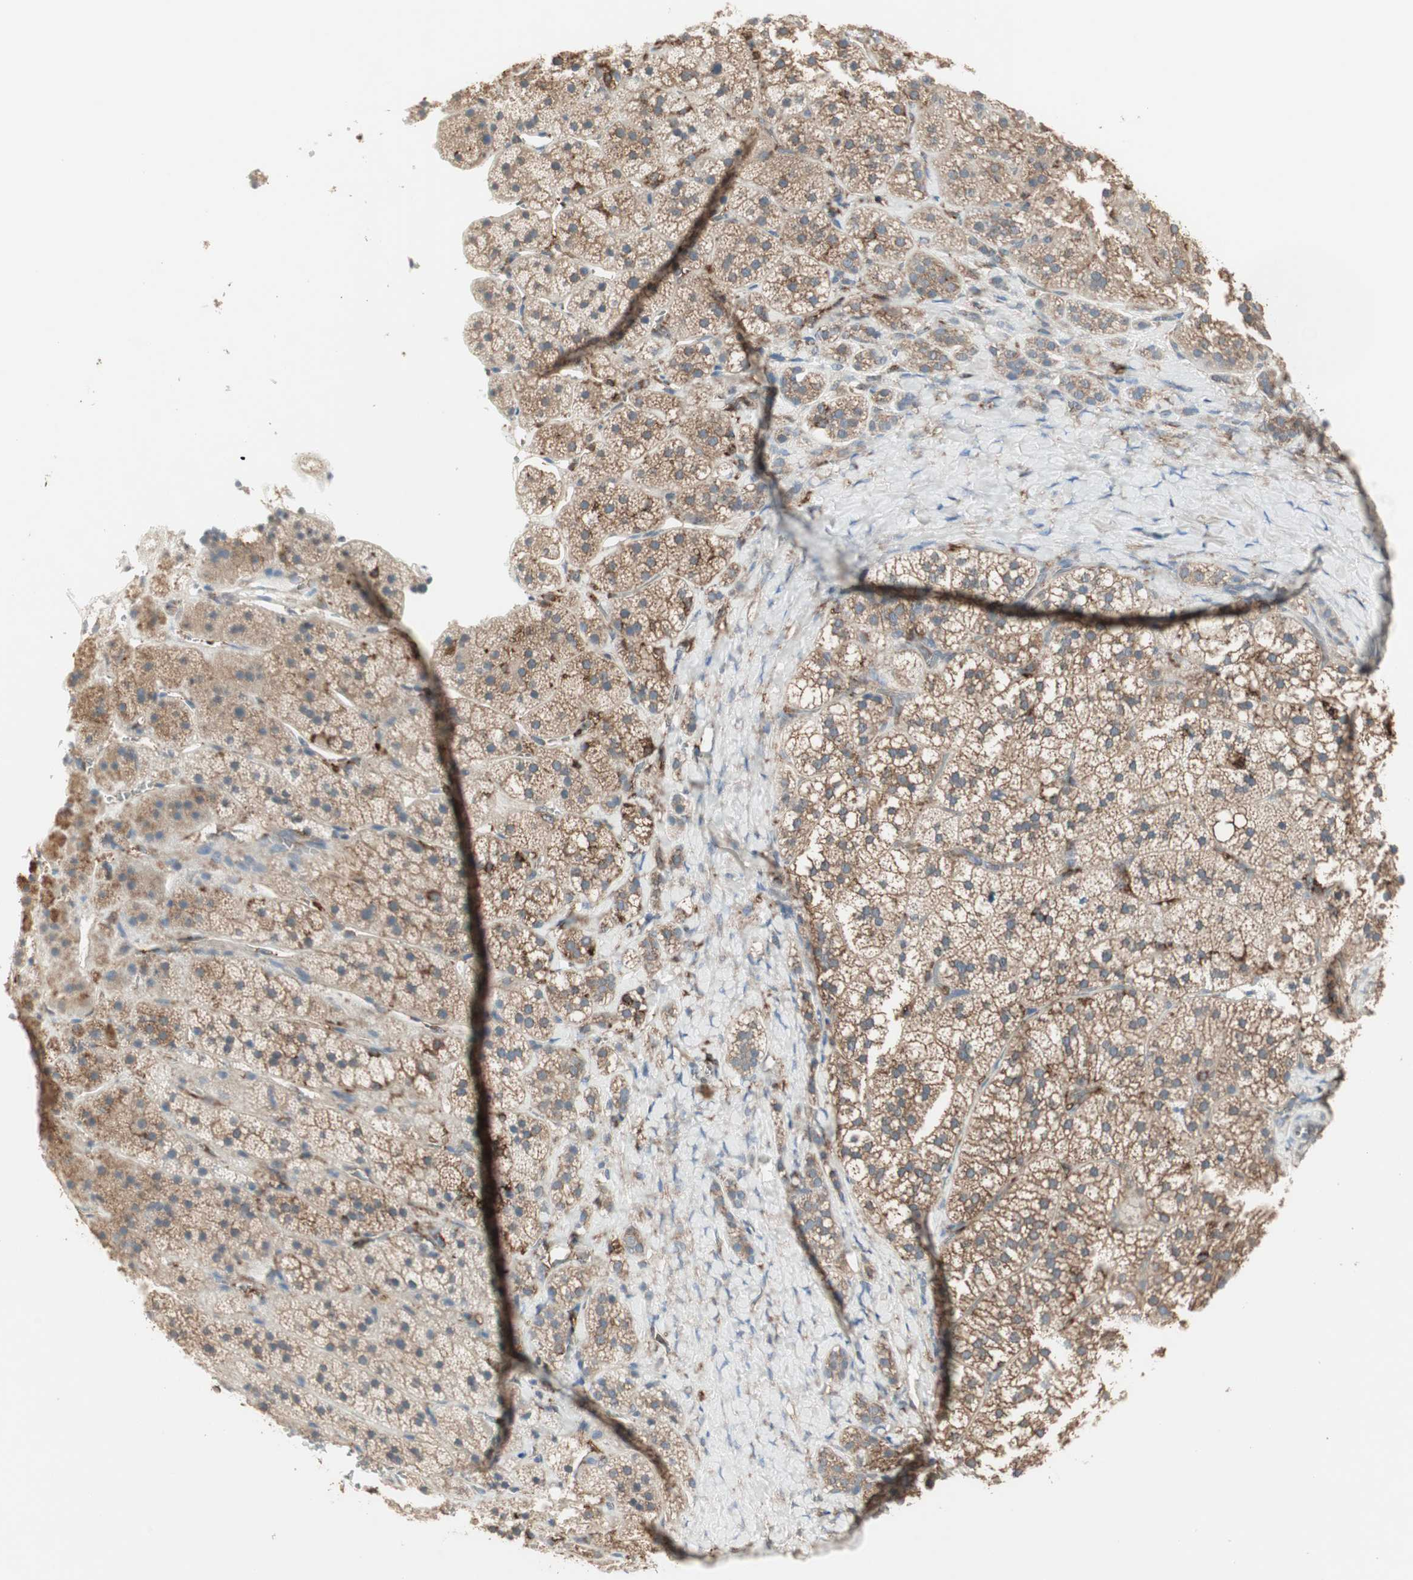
{"staining": {"intensity": "moderate", "quantity": ">75%", "location": "cytoplasmic/membranous"}, "tissue": "adrenal gland", "cell_type": "Glandular cells", "image_type": "normal", "snomed": [{"axis": "morphology", "description": "Normal tissue, NOS"}, {"axis": "topography", "description": "Adrenal gland"}], "caption": "Moderate cytoplasmic/membranous protein expression is present in about >75% of glandular cells in adrenal gland. (DAB (3,3'-diaminobenzidine) IHC with brightfield microscopy, high magnification).", "gene": "MMP3", "patient": {"sex": "female", "age": 44}}